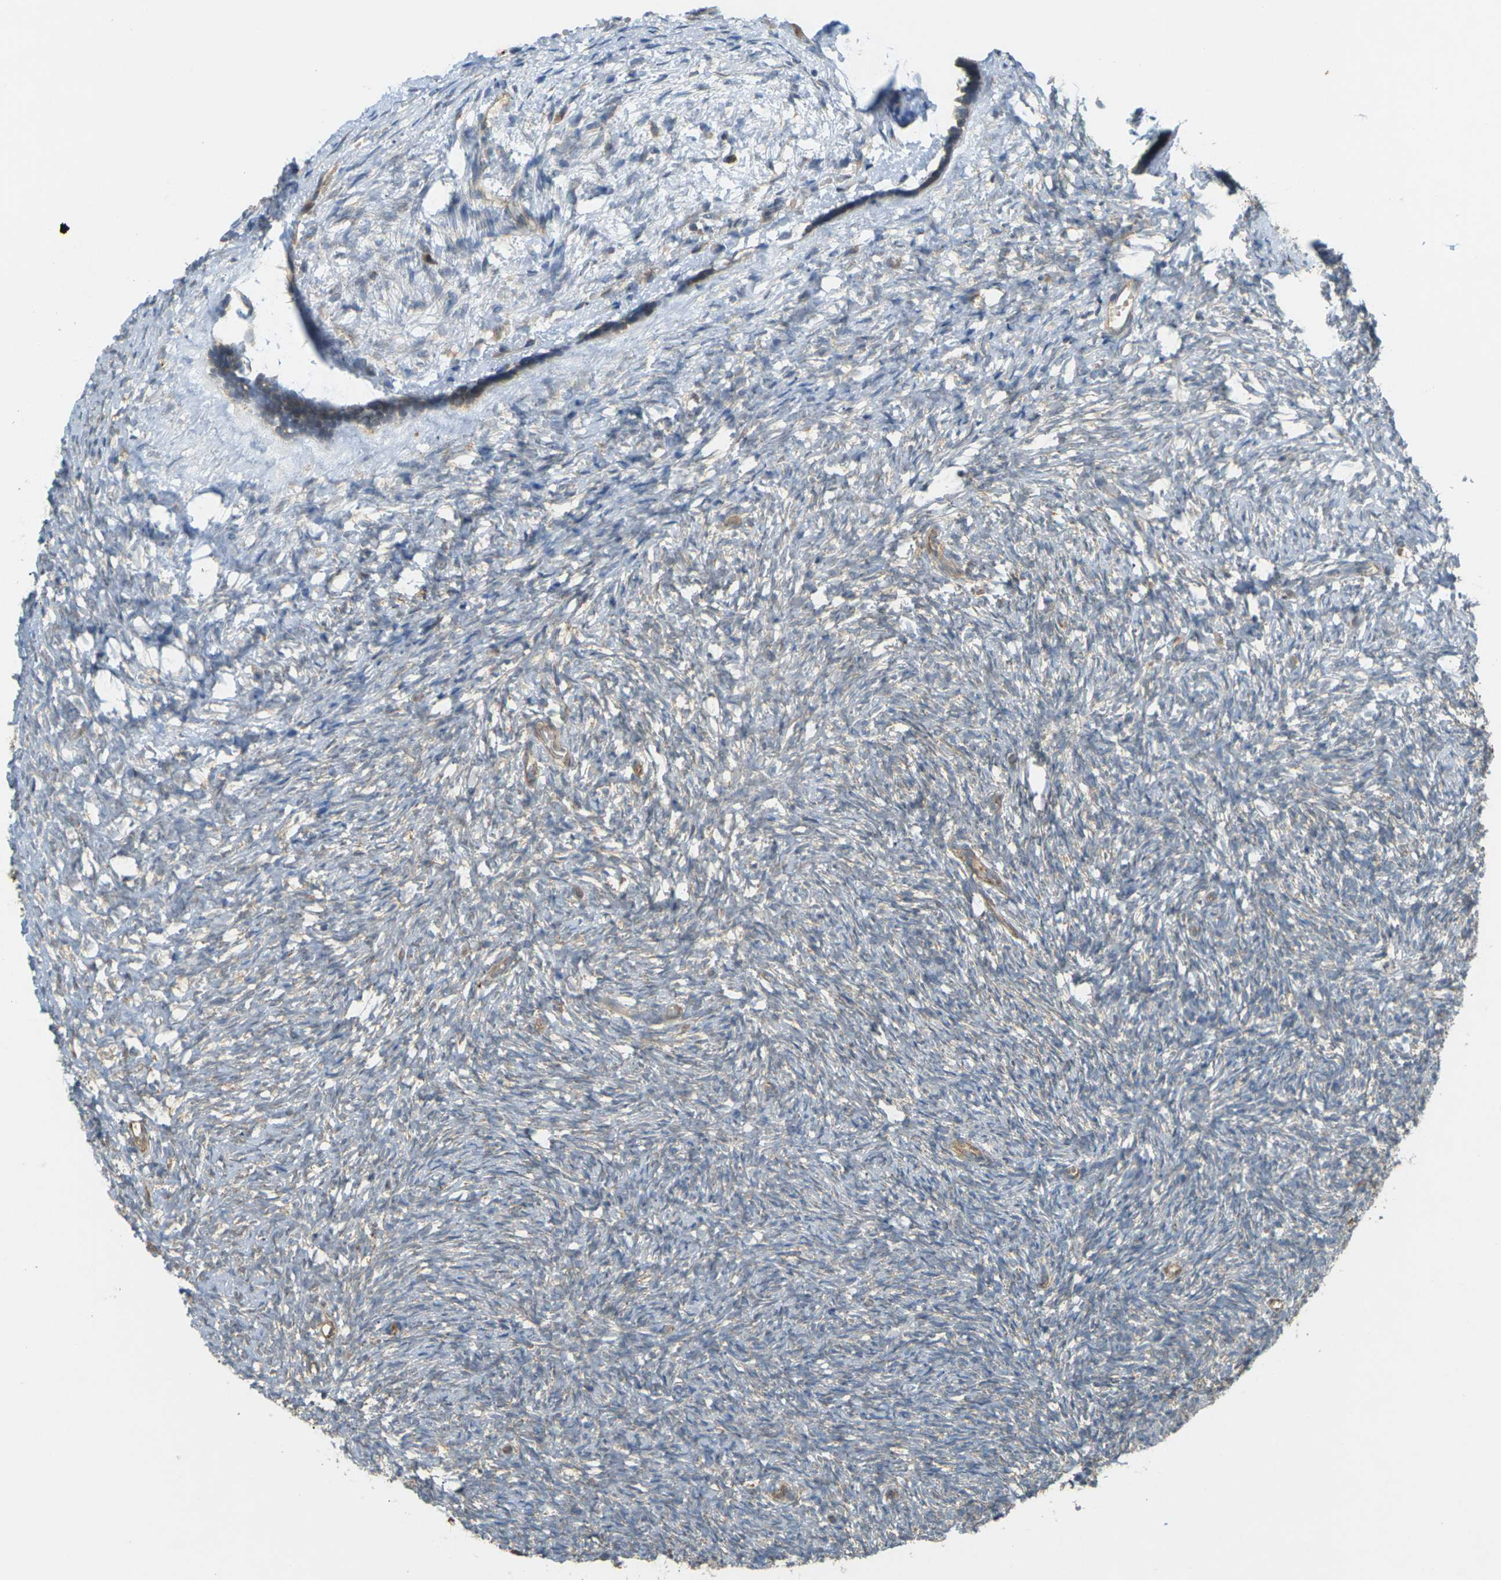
{"staining": {"intensity": "weak", "quantity": "25%-75%", "location": "cytoplasmic/membranous"}, "tissue": "ovary", "cell_type": "Ovarian stroma cells", "image_type": "normal", "snomed": [{"axis": "morphology", "description": "Normal tissue, NOS"}, {"axis": "topography", "description": "Ovary"}], "caption": "Immunohistochemical staining of normal ovary displays 25%-75% levels of weak cytoplasmic/membranous protein expression in about 25%-75% of ovarian stroma cells. Using DAB (3,3'-diaminobenzidine) (brown) and hematoxylin (blue) stains, captured at high magnification using brightfield microscopy.", "gene": "KSR1", "patient": {"sex": "female", "age": 35}}